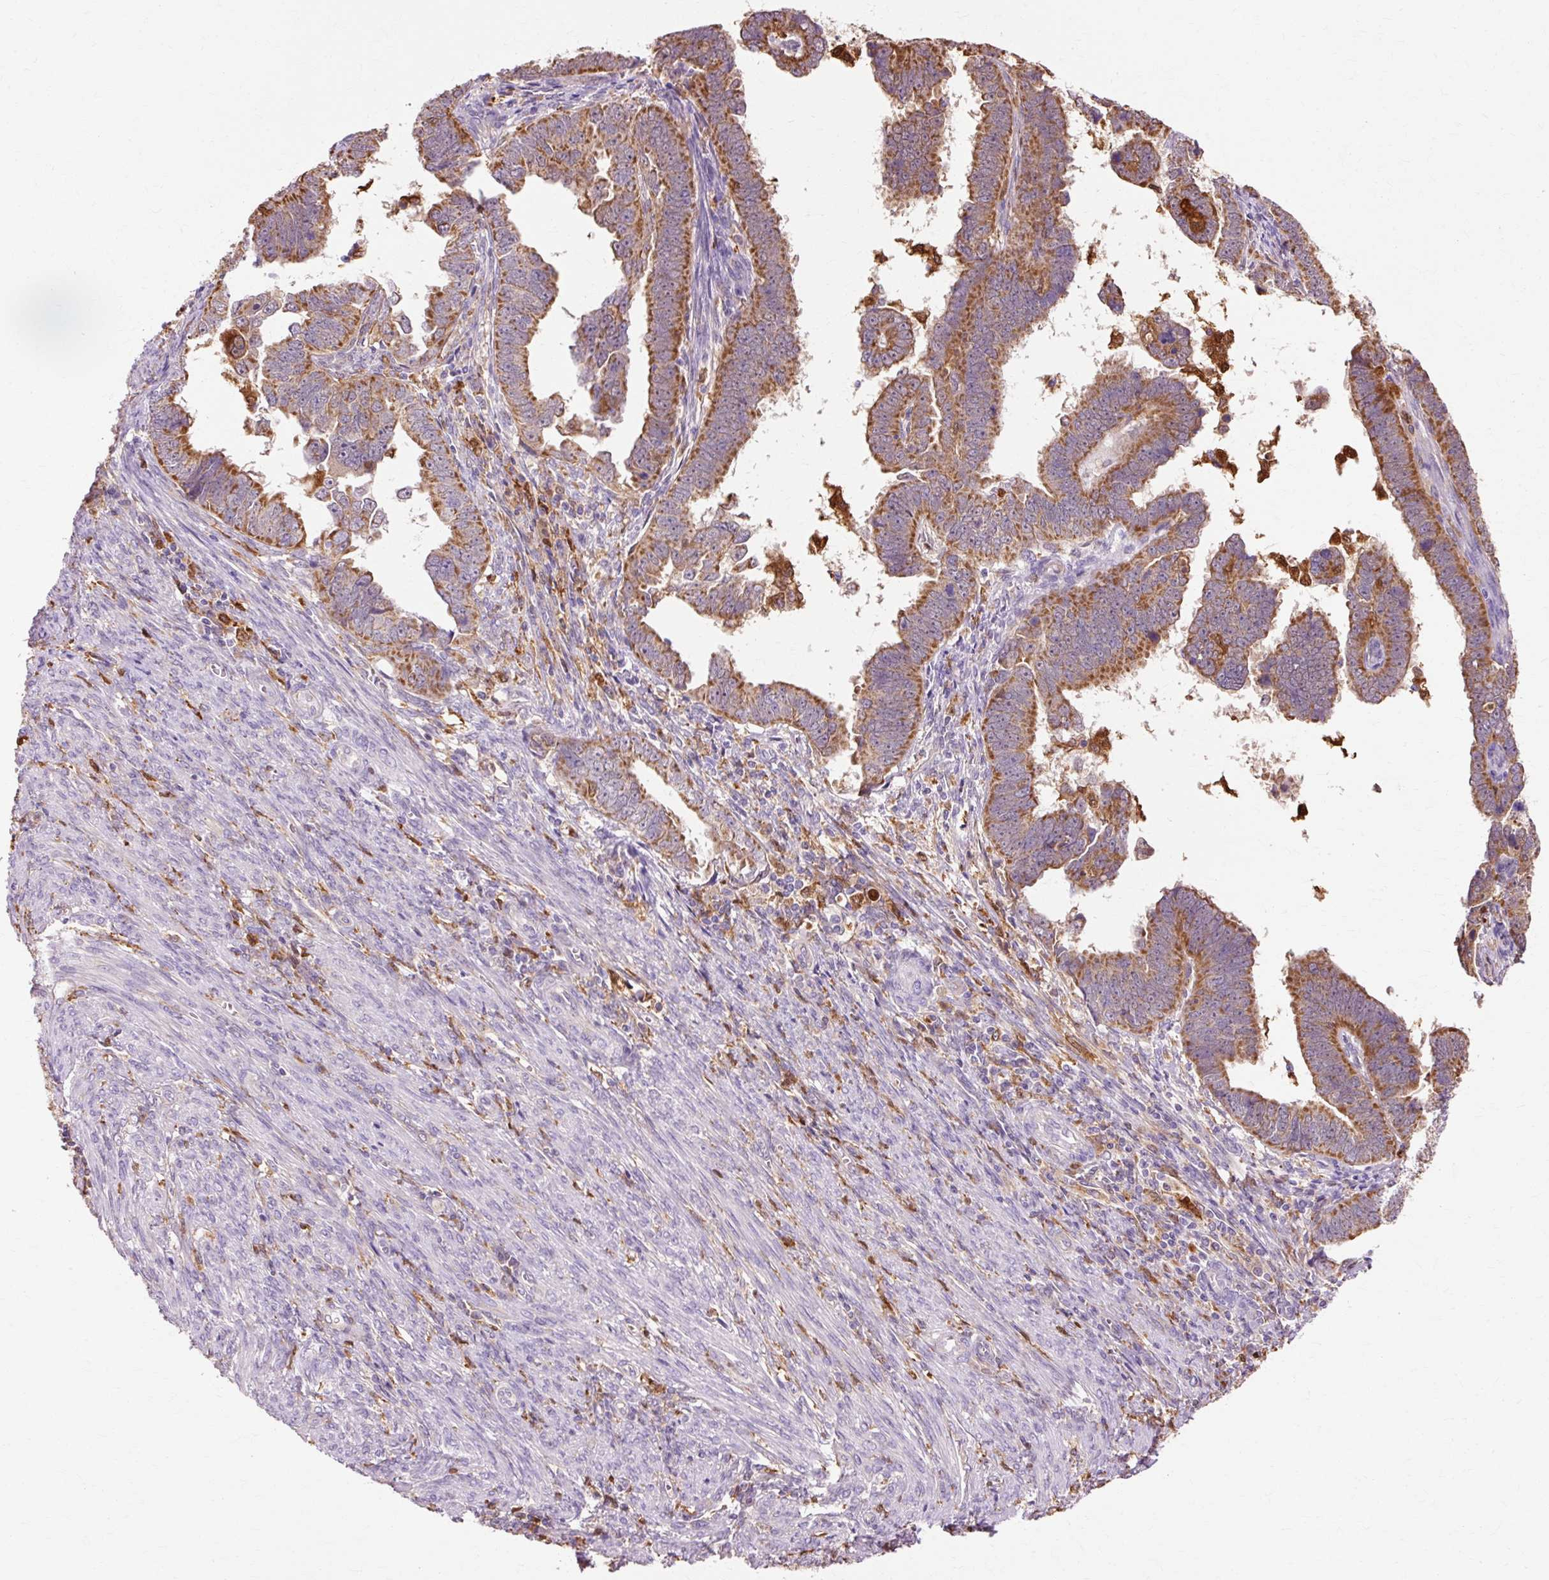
{"staining": {"intensity": "moderate", "quantity": ">75%", "location": "cytoplasmic/membranous"}, "tissue": "endometrial cancer", "cell_type": "Tumor cells", "image_type": "cancer", "snomed": [{"axis": "morphology", "description": "Adenocarcinoma, NOS"}, {"axis": "topography", "description": "Endometrium"}], "caption": "Immunohistochemical staining of human endometrial cancer demonstrates medium levels of moderate cytoplasmic/membranous staining in approximately >75% of tumor cells.", "gene": "GPX1", "patient": {"sex": "female", "age": 75}}